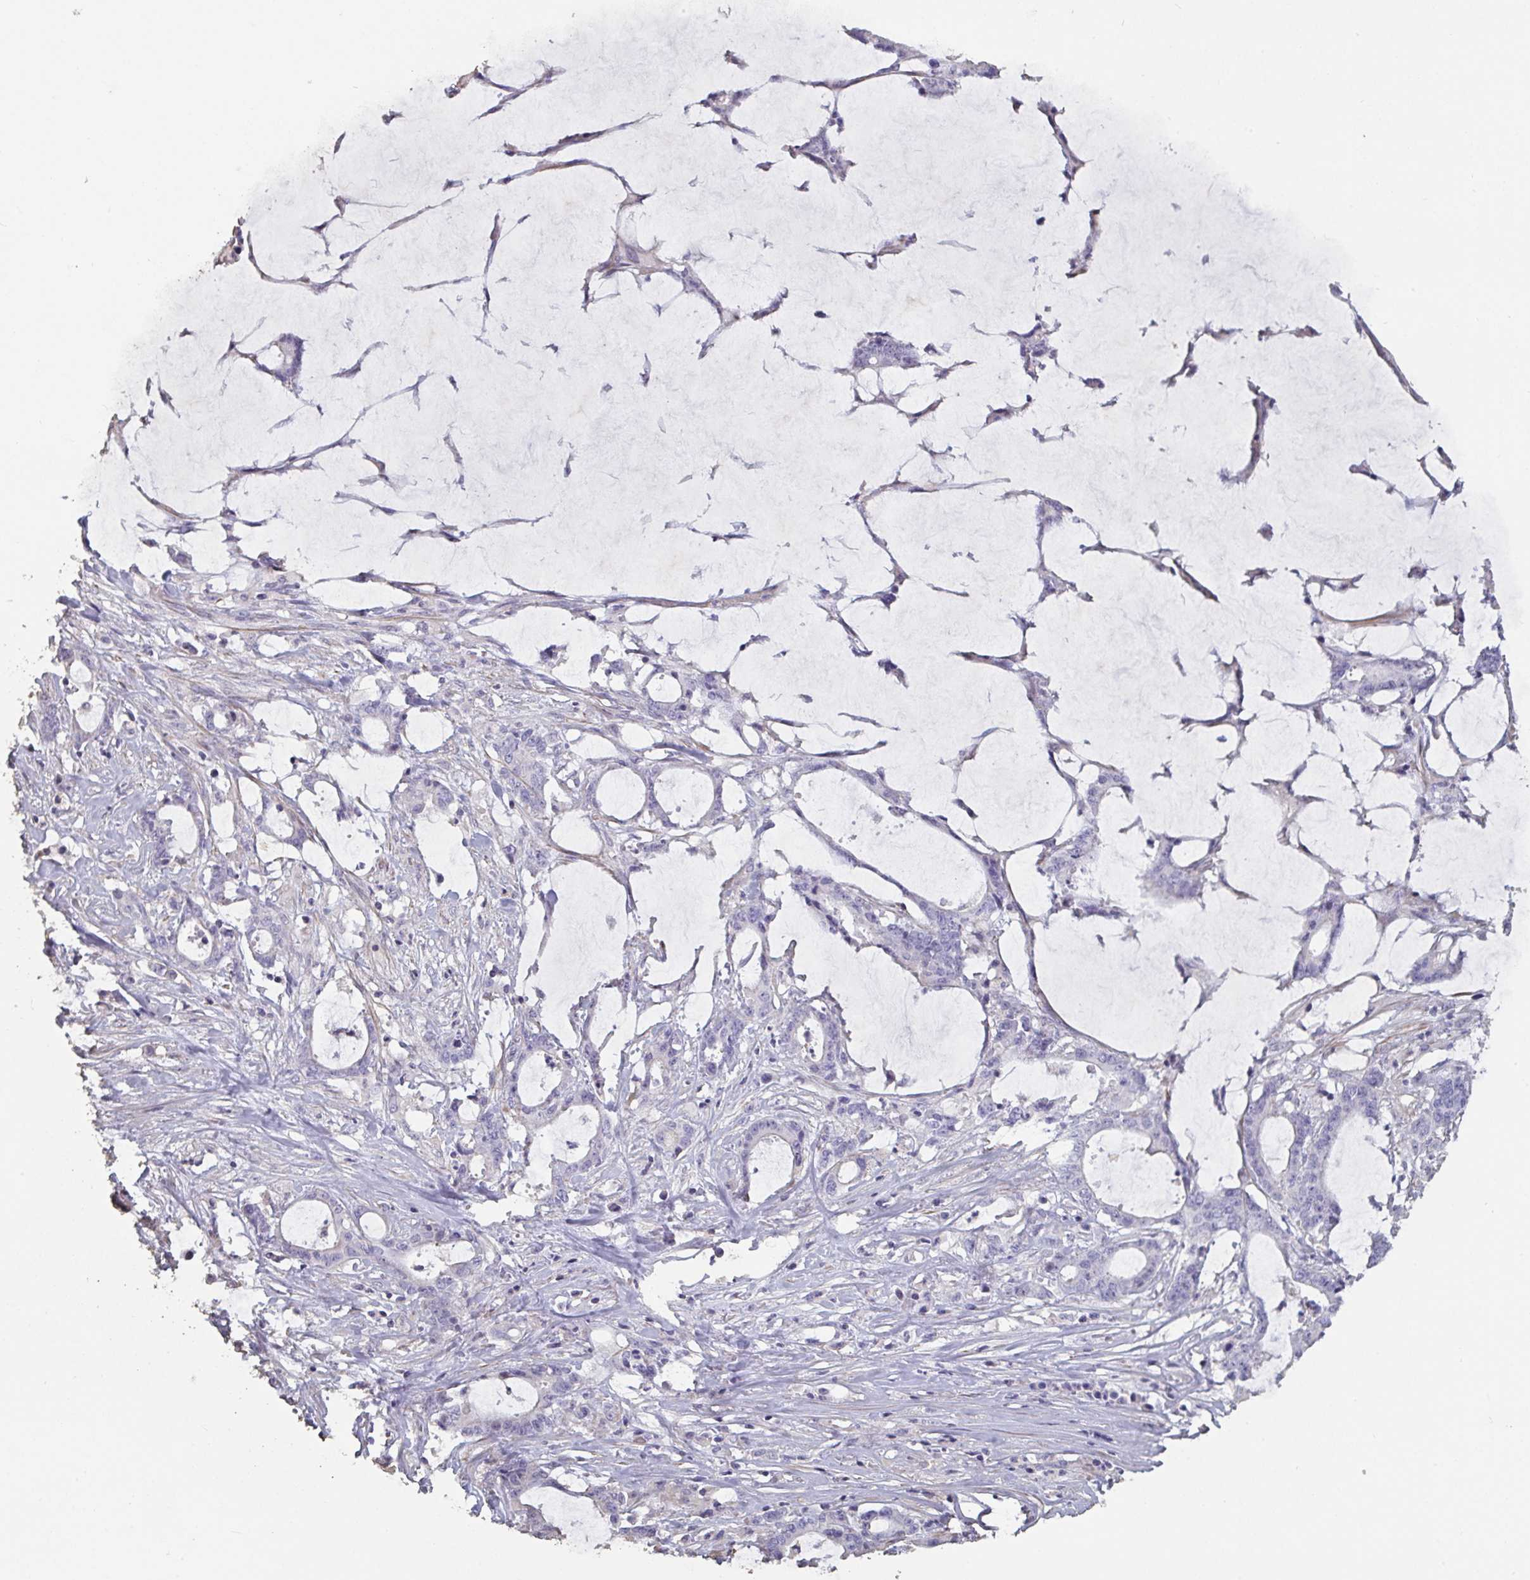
{"staining": {"intensity": "negative", "quantity": "none", "location": "none"}, "tissue": "stomach cancer", "cell_type": "Tumor cells", "image_type": "cancer", "snomed": [{"axis": "morphology", "description": "Adenocarcinoma, NOS"}, {"axis": "topography", "description": "Stomach, upper"}], "caption": "This image is of stomach cancer (adenocarcinoma) stained with IHC to label a protein in brown with the nuclei are counter-stained blue. There is no positivity in tumor cells. (Immunohistochemistry (ihc), brightfield microscopy, high magnification).", "gene": "OR5P3", "patient": {"sex": "male", "age": 68}}